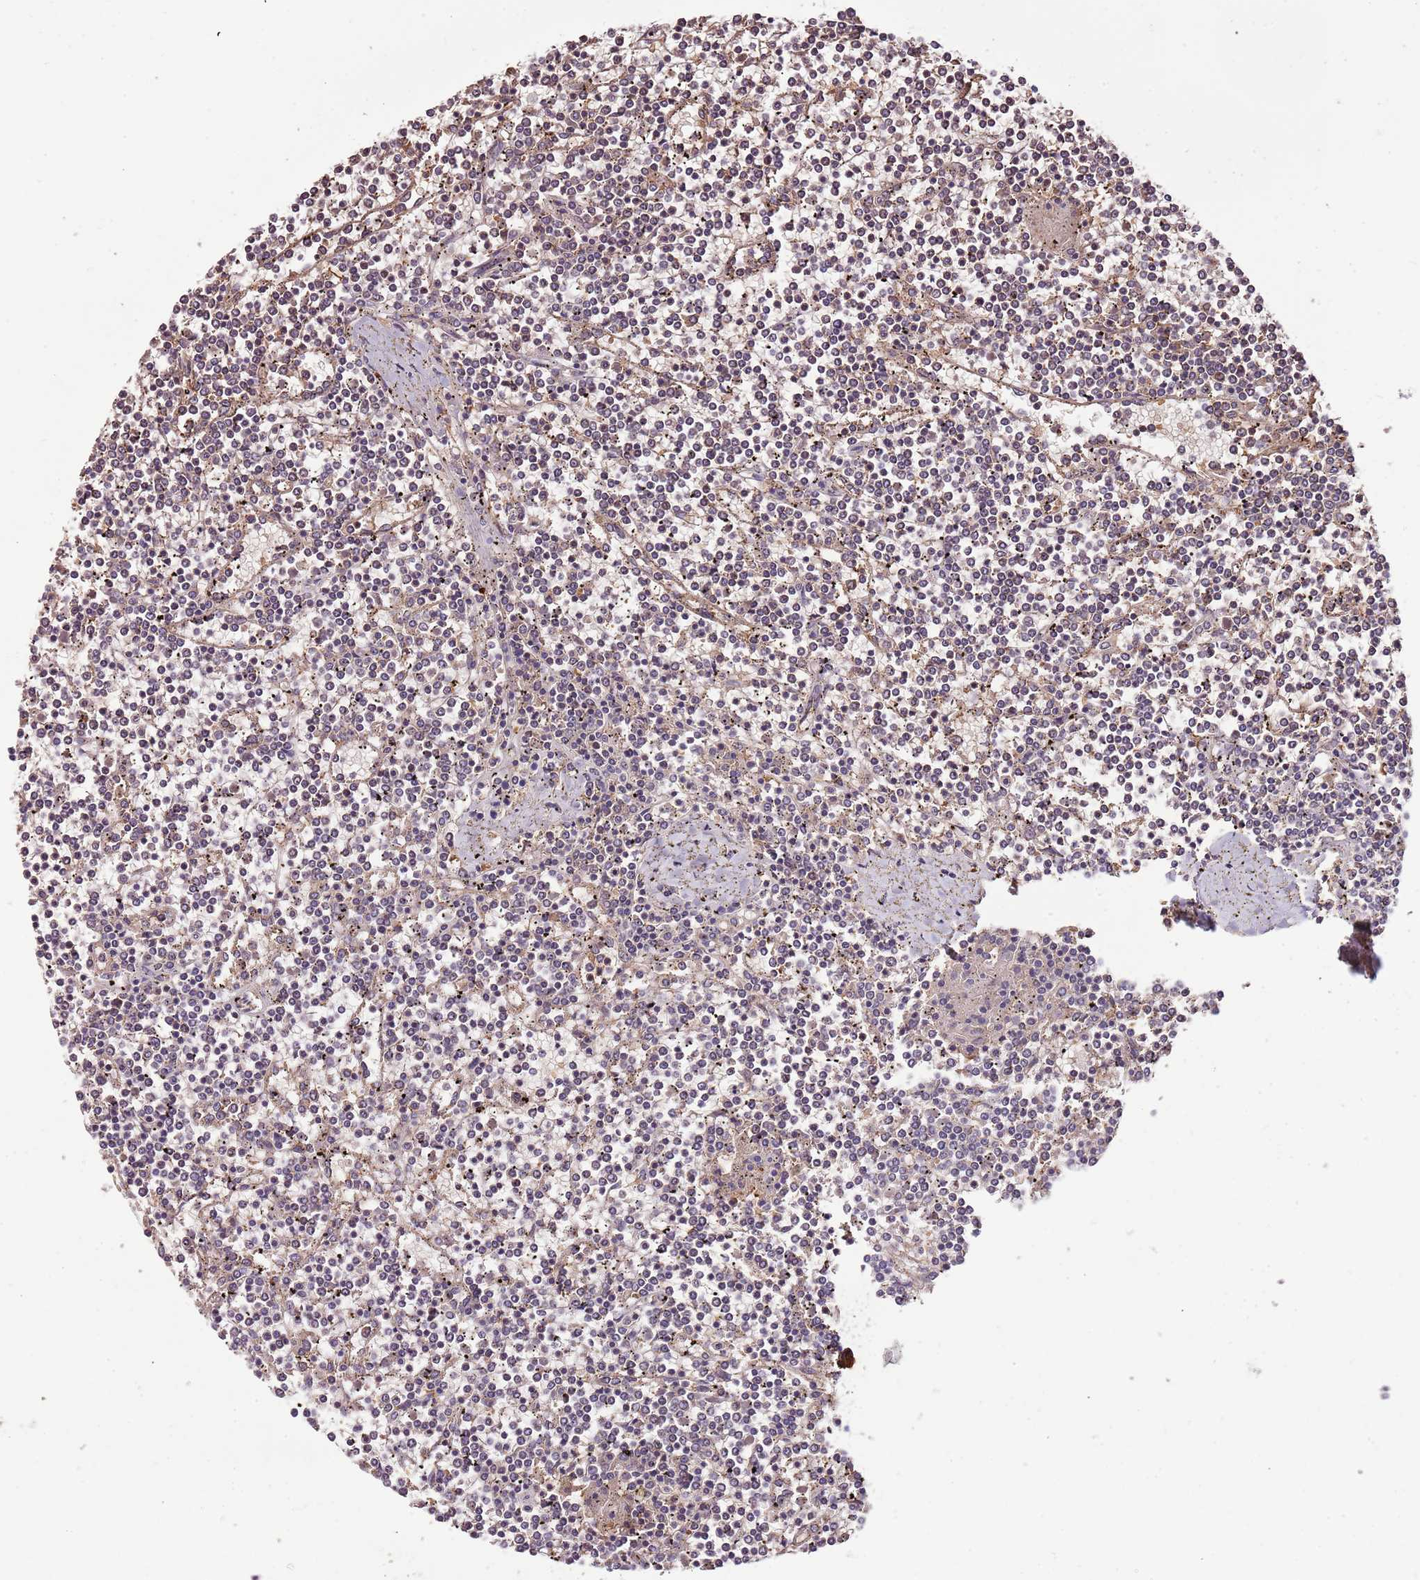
{"staining": {"intensity": "negative", "quantity": "none", "location": "none"}, "tissue": "lymphoma", "cell_type": "Tumor cells", "image_type": "cancer", "snomed": [{"axis": "morphology", "description": "Malignant lymphoma, non-Hodgkin's type, Low grade"}, {"axis": "topography", "description": "Spleen"}], "caption": "This is a histopathology image of immunohistochemistry staining of malignant lymphoma, non-Hodgkin's type (low-grade), which shows no staining in tumor cells.", "gene": "DENR", "patient": {"sex": "female", "age": 19}}